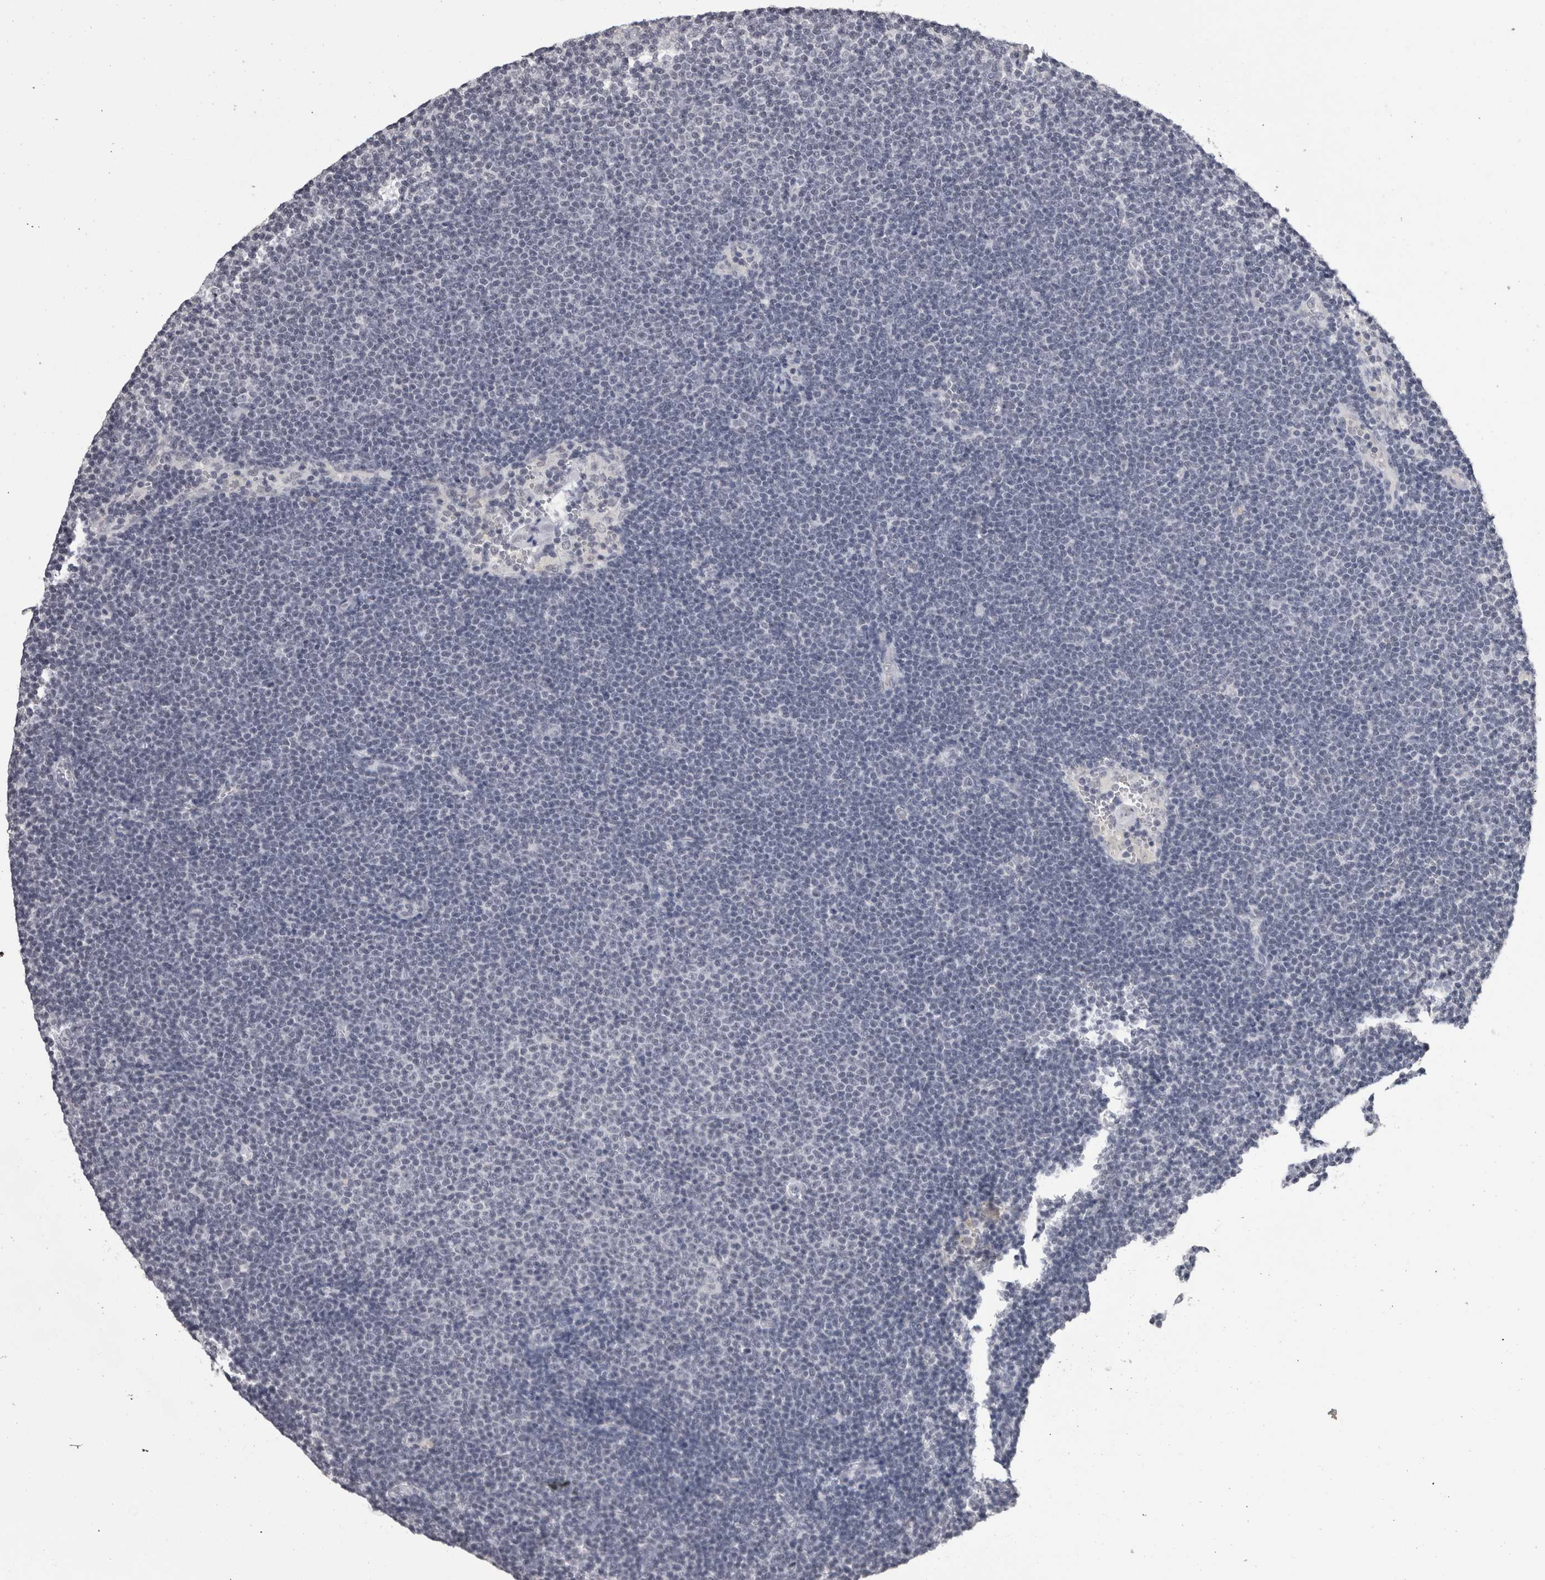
{"staining": {"intensity": "negative", "quantity": "none", "location": "none"}, "tissue": "lymphoma", "cell_type": "Tumor cells", "image_type": "cancer", "snomed": [{"axis": "morphology", "description": "Malignant lymphoma, non-Hodgkin's type, Low grade"}, {"axis": "topography", "description": "Lymph node"}], "caption": "There is no significant positivity in tumor cells of lymphoma. (Immunohistochemistry, brightfield microscopy, high magnification).", "gene": "DDX17", "patient": {"sex": "female", "age": 53}}